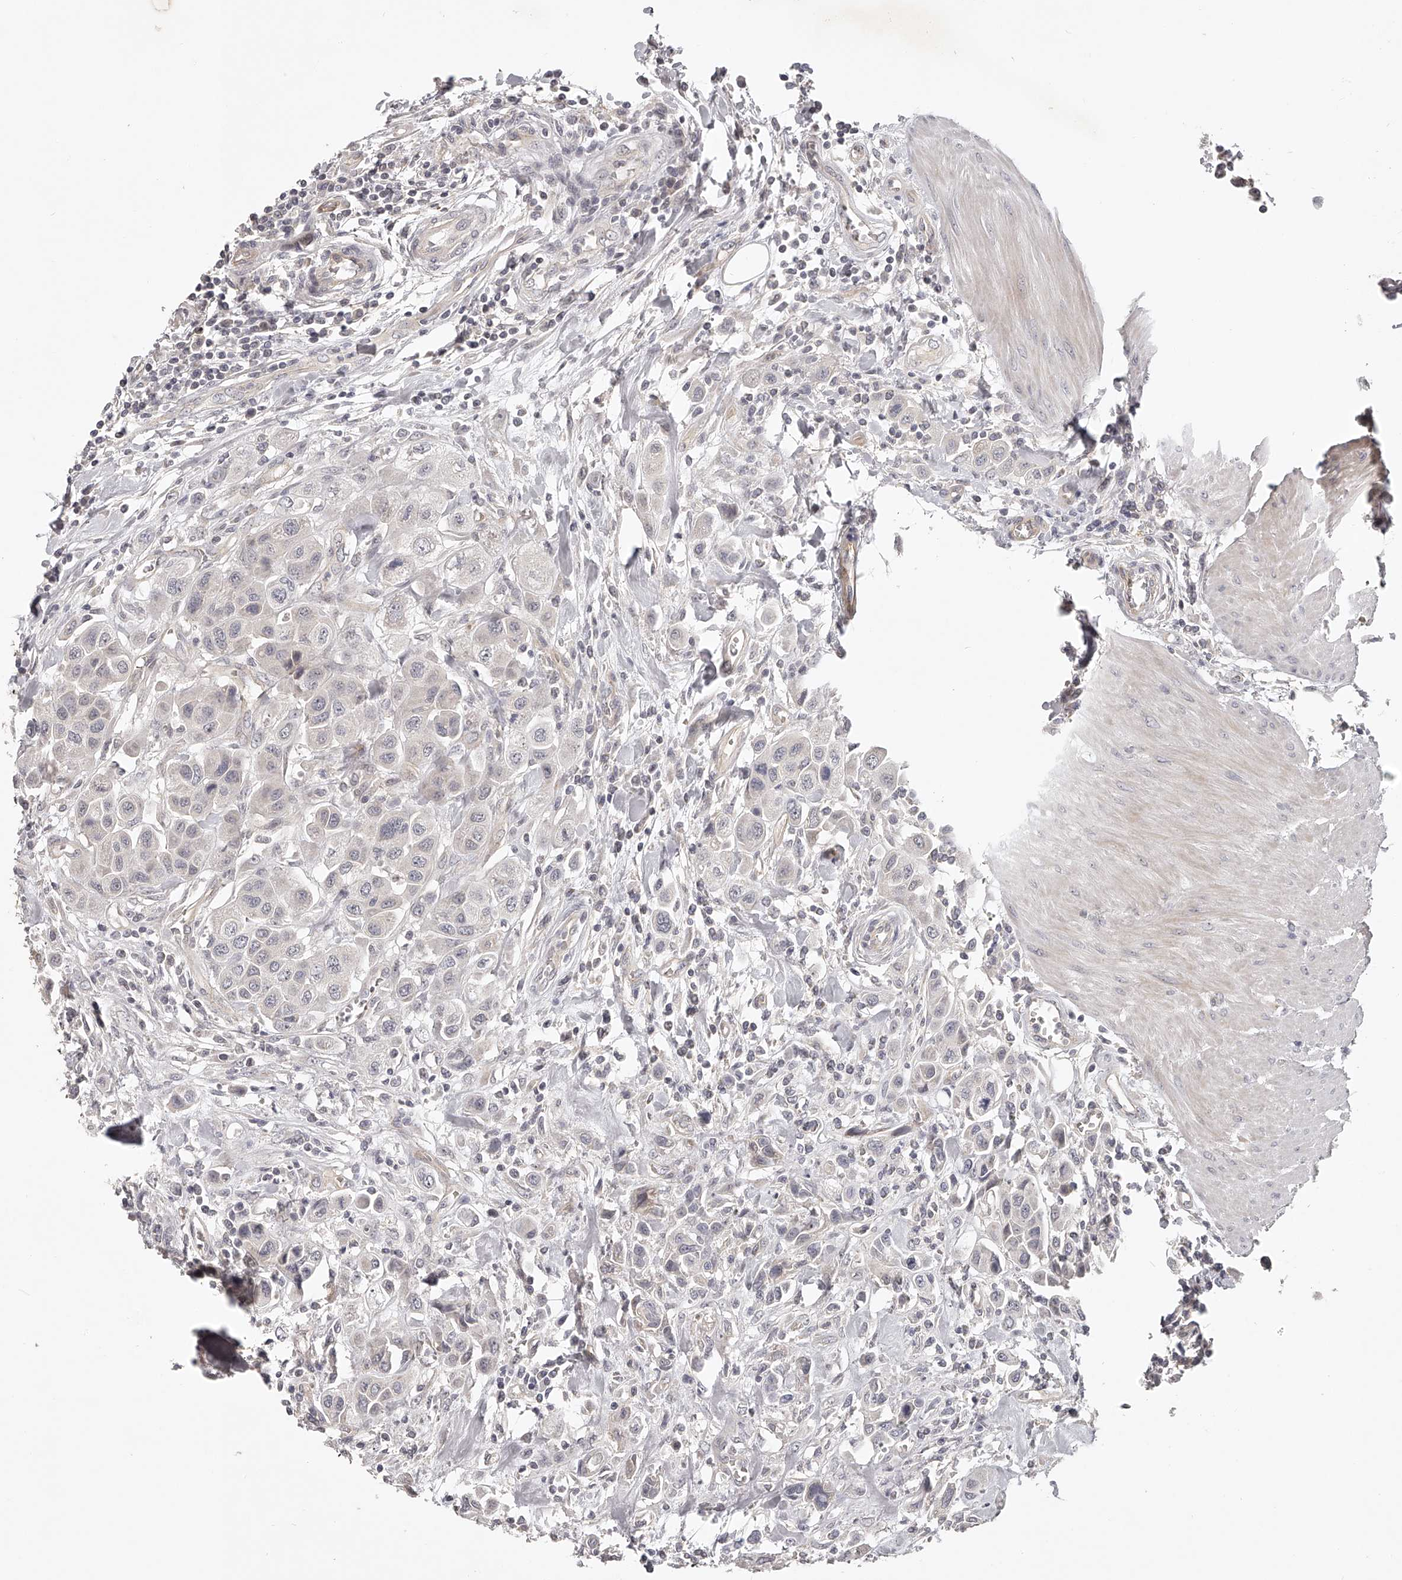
{"staining": {"intensity": "negative", "quantity": "none", "location": "none"}, "tissue": "urothelial cancer", "cell_type": "Tumor cells", "image_type": "cancer", "snomed": [{"axis": "morphology", "description": "Urothelial carcinoma, High grade"}, {"axis": "topography", "description": "Urinary bladder"}], "caption": "DAB immunohistochemical staining of human urothelial cancer displays no significant positivity in tumor cells. Nuclei are stained in blue.", "gene": "ZNF582", "patient": {"sex": "male", "age": 50}}